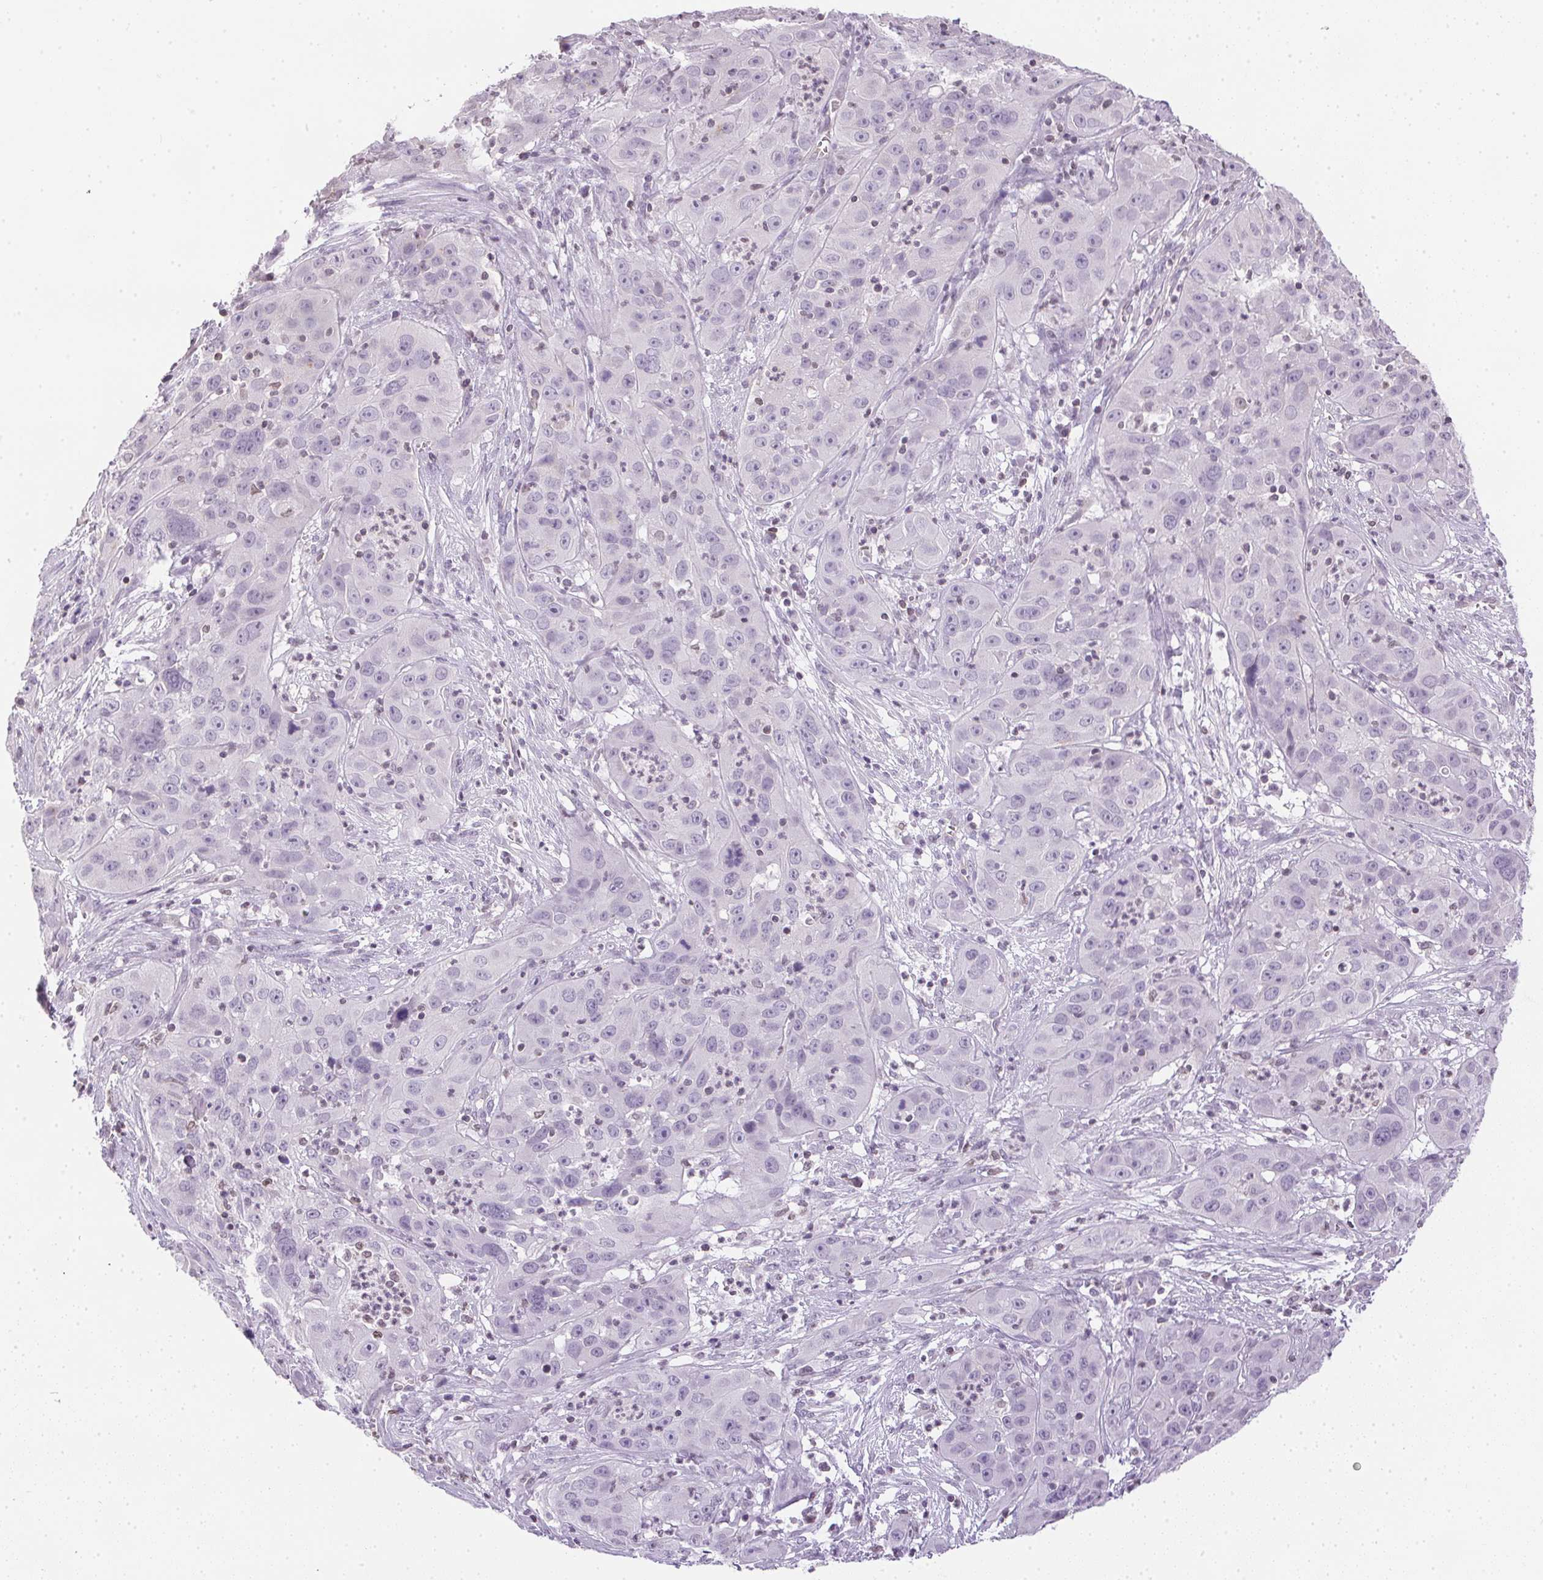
{"staining": {"intensity": "negative", "quantity": "none", "location": "none"}, "tissue": "cervical cancer", "cell_type": "Tumor cells", "image_type": "cancer", "snomed": [{"axis": "morphology", "description": "Squamous cell carcinoma, NOS"}, {"axis": "topography", "description": "Cervix"}], "caption": "Immunohistochemistry (IHC) of cervical cancer displays no positivity in tumor cells.", "gene": "PRL", "patient": {"sex": "female", "age": 32}}